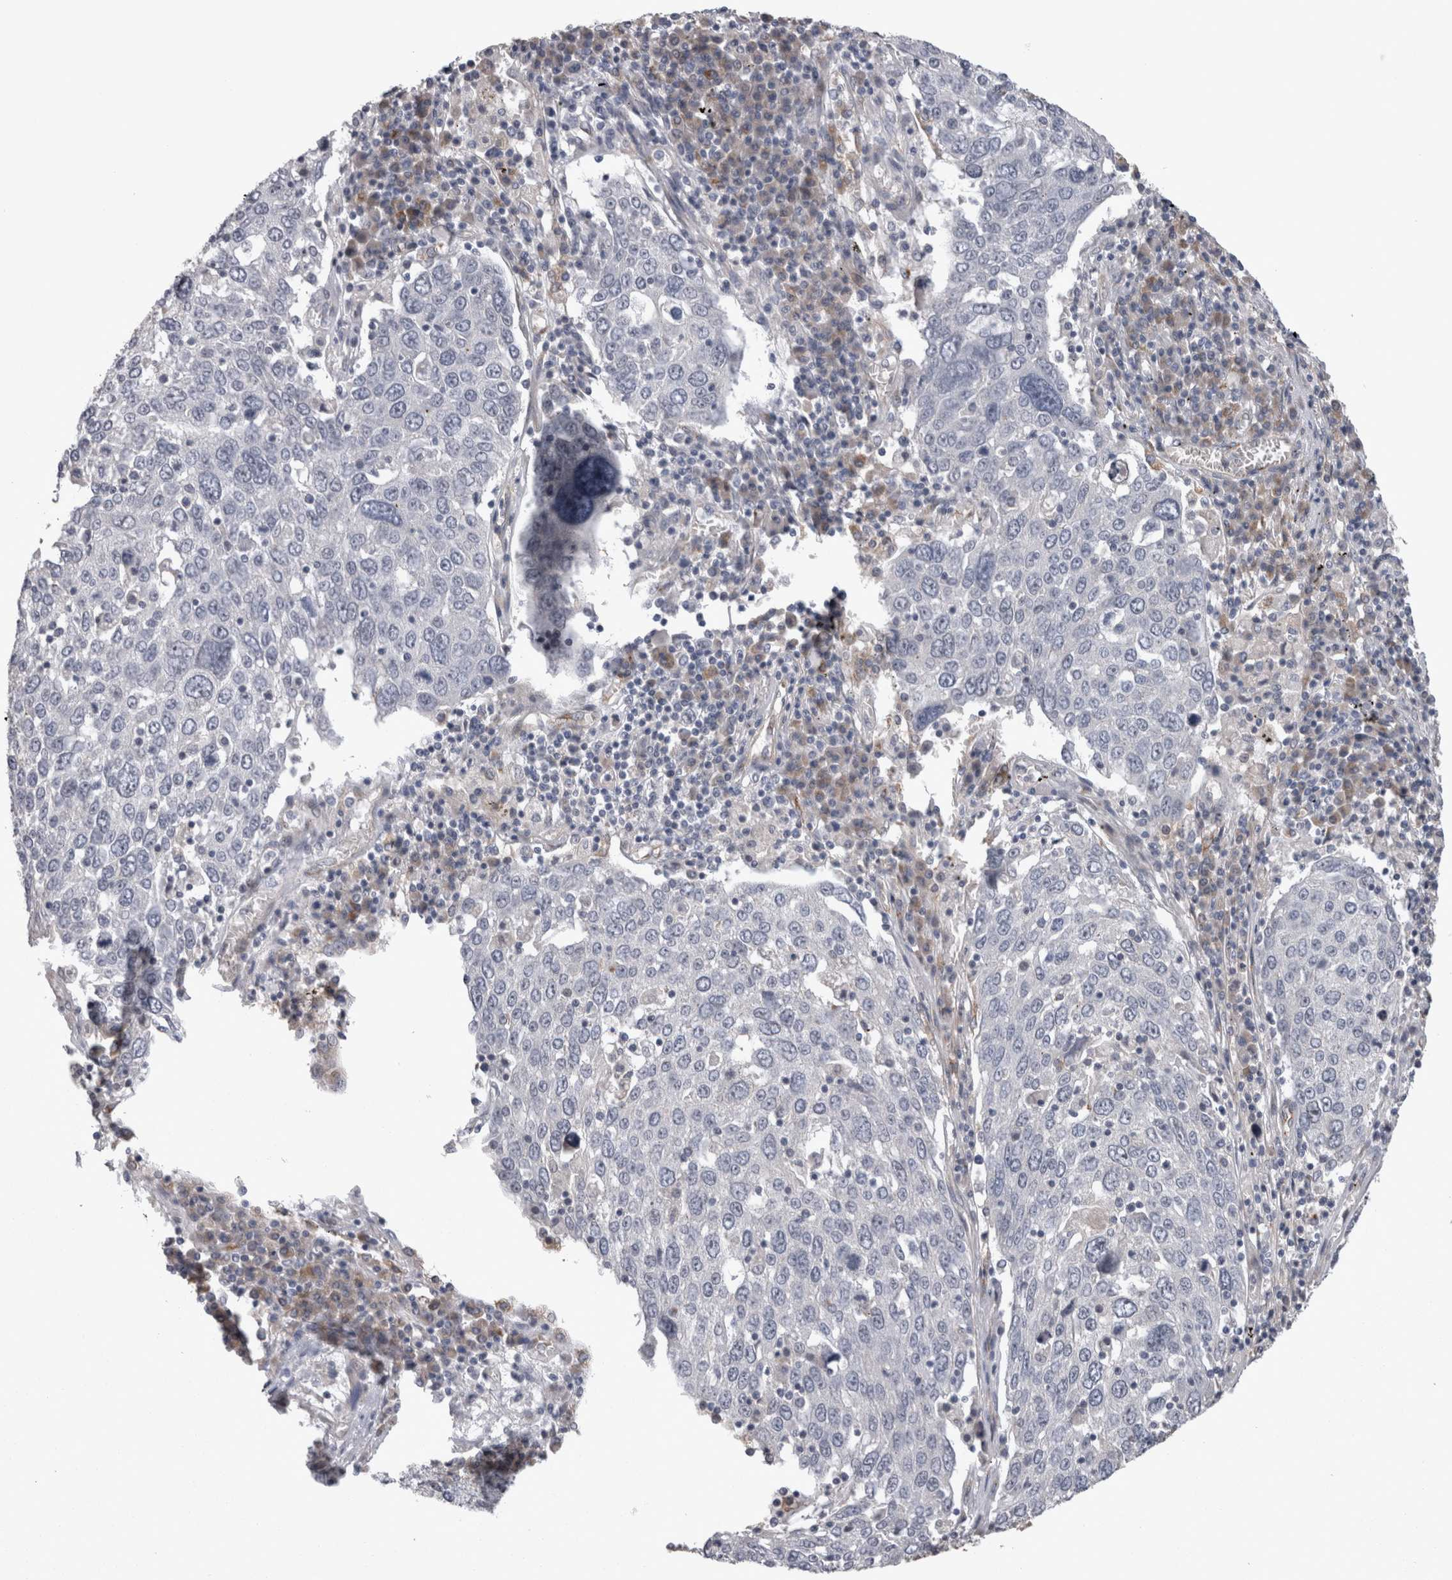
{"staining": {"intensity": "negative", "quantity": "none", "location": "none"}, "tissue": "lung cancer", "cell_type": "Tumor cells", "image_type": "cancer", "snomed": [{"axis": "morphology", "description": "Squamous cell carcinoma, NOS"}, {"axis": "topography", "description": "Lung"}], "caption": "The image demonstrates no significant expression in tumor cells of lung cancer (squamous cell carcinoma).", "gene": "STC1", "patient": {"sex": "male", "age": 65}}